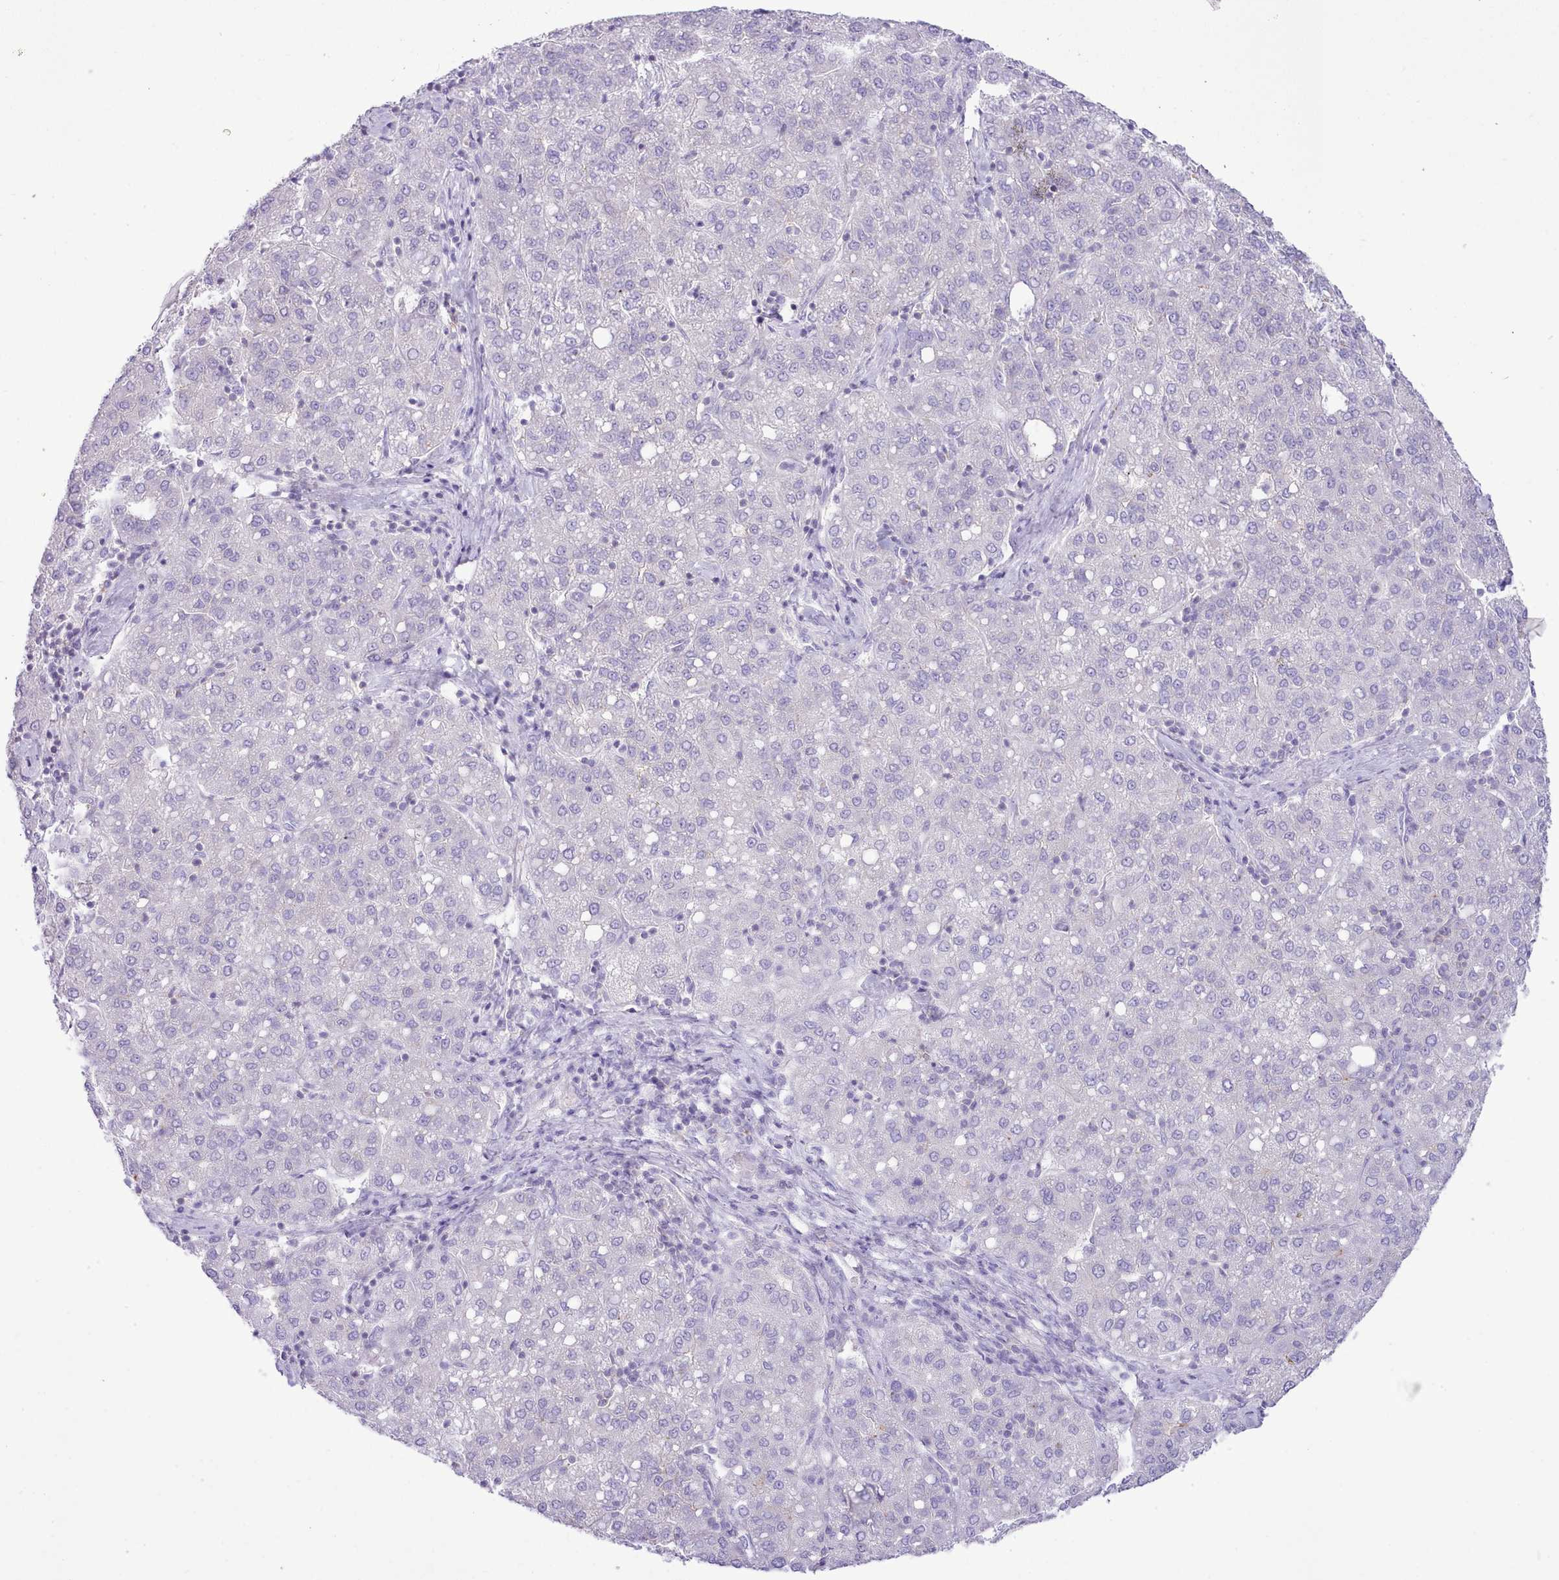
{"staining": {"intensity": "negative", "quantity": "none", "location": "none"}, "tissue": "liver cancer", "cell_type": "Tumor cells", "image_type": "cancer", "snomed": [{"axis": "morphology", "description": "Carcinoma, Hepatocellular, NOS"}, {"axis": "topography", "description": "Liver"}], "caption": "Histopathology image shows no significant protein staining in tumor cells of liver hepatocellular carcinoma. Brightfield microscopy of immunohistochemistry stained with DAB (3,3'-diaminobenzidine) (brown) and hematoxylin (blue), captured at high magnification.", "gene": "MDFI", "patient": {"sex": "male", "age": 65}}